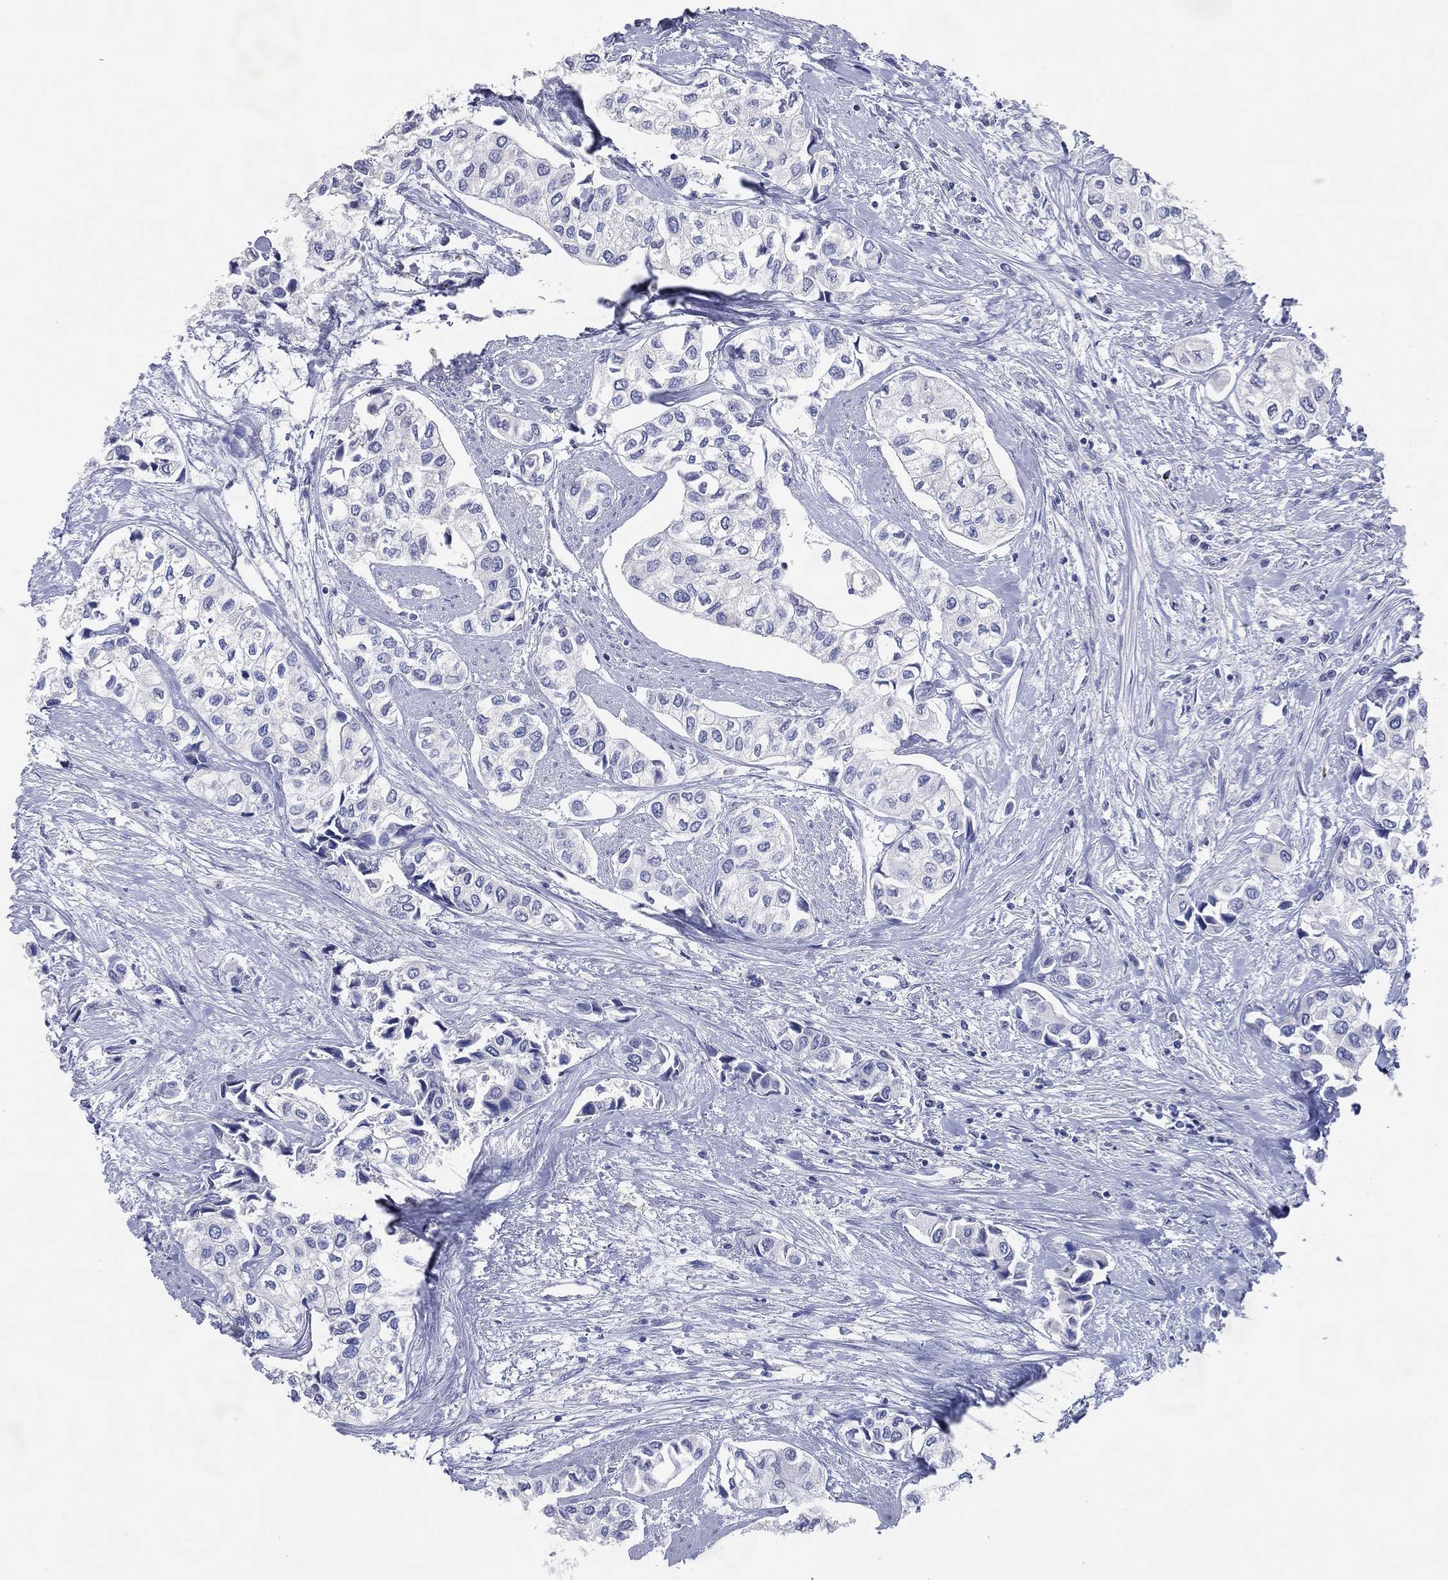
{"staining": {"intensity": "negative", "quantity": "none", "location": "none"}, "tissue": "urothelial cancer", "cell_type": "Tumor cells", "image_type": "cancer", "snomed": [{"axis": "morphology", "description": "Urothelial carcinoma, High grade"}, {"axis": "topography", "description": "Urinary bladder"}], "caption": "This is an immunohistochemistry (IHC) micrograph of human urothelial cancer. There is no expression in tumor cells.", "gene": "DNAH6", "patient": {"sex": "male", "age": 73}}